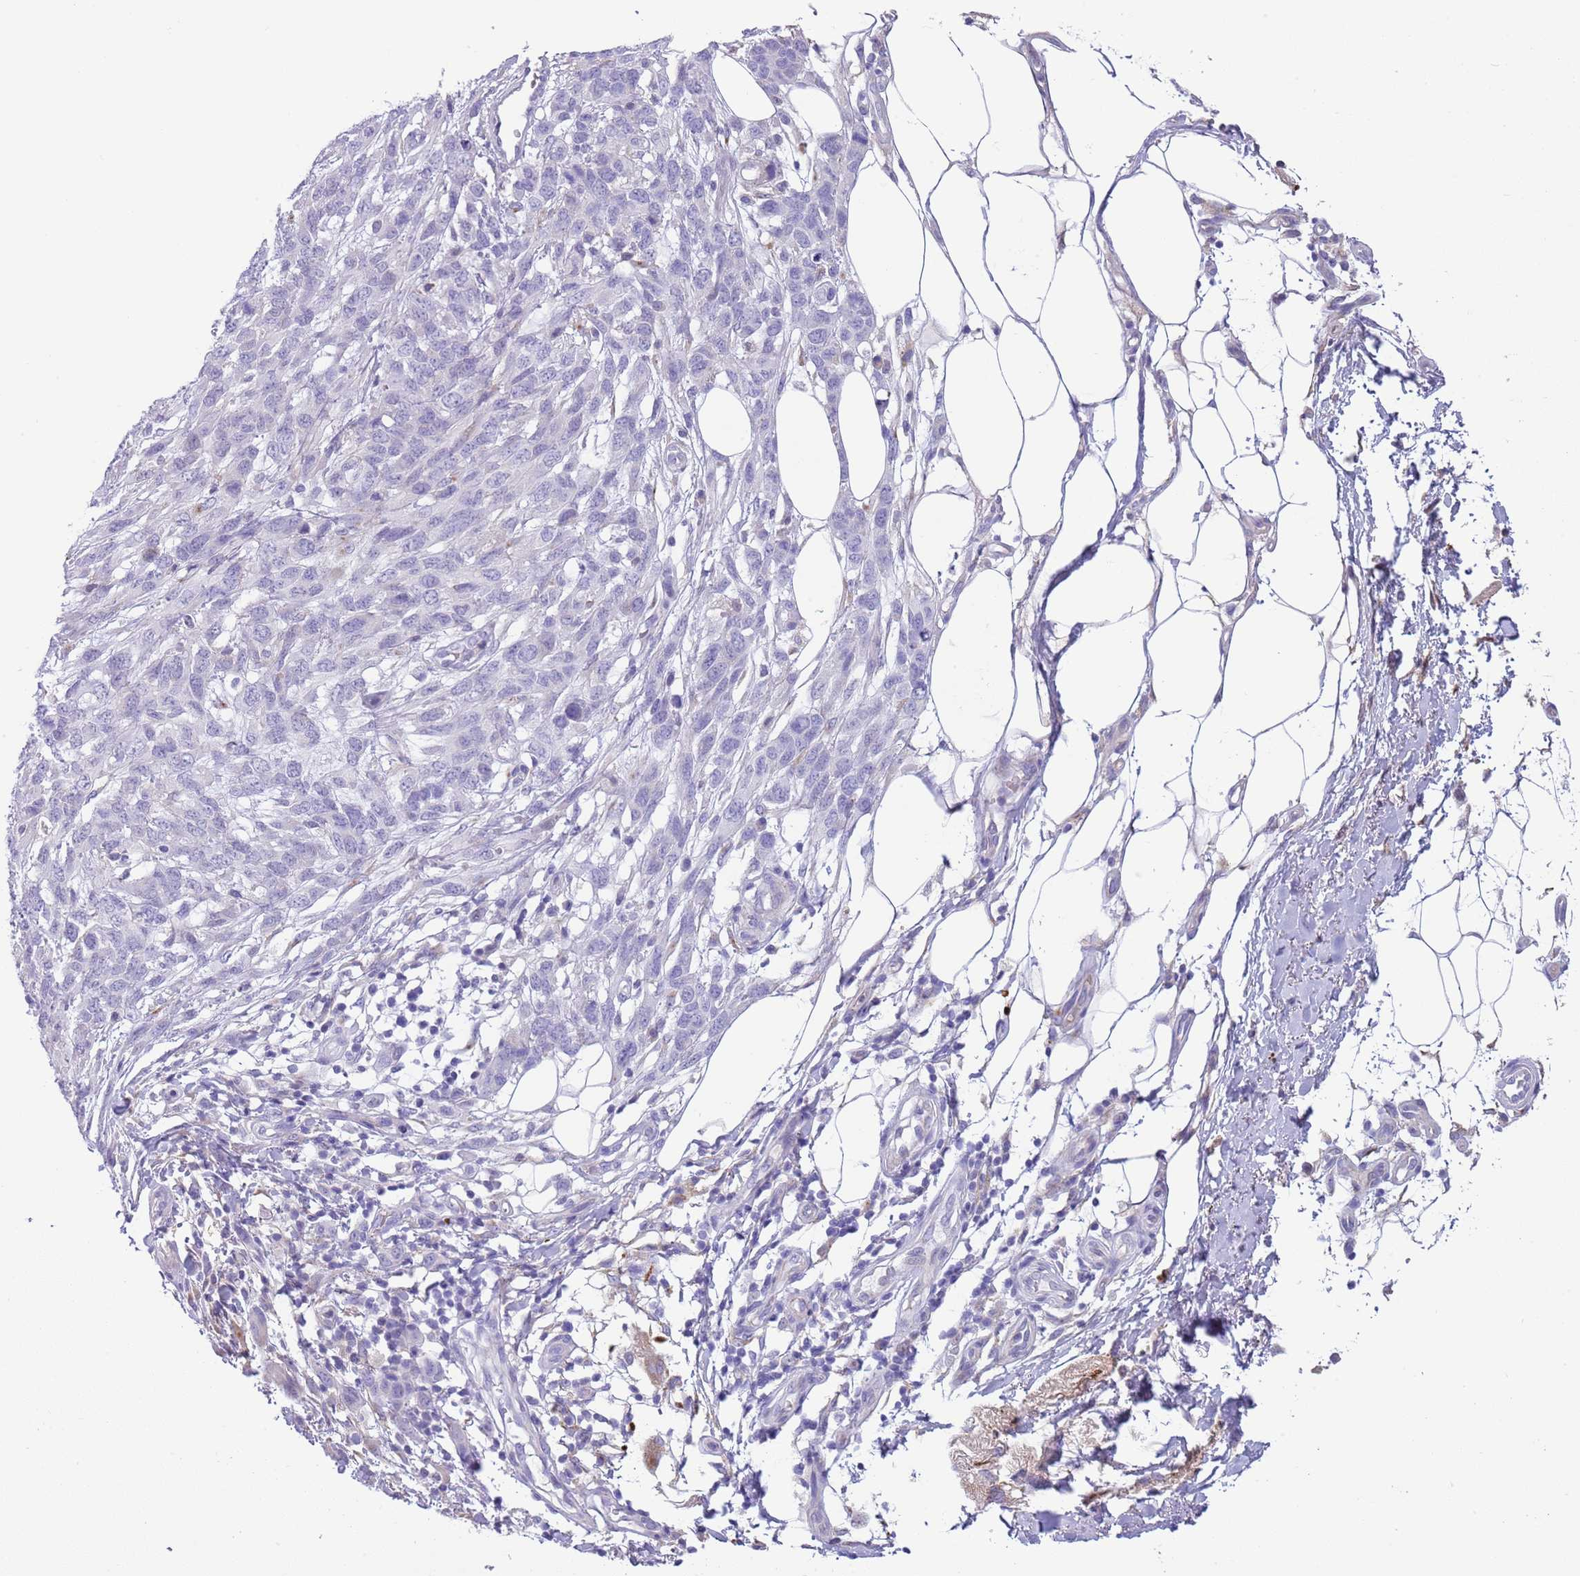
{"staining": {"intensity": "negative", "quantity": "none", "location": "none"}, "tissue": "melanoma", "cell_type": "Tumor cells", "image_type": "cancer", "snomed": [{"axis": "morphology", "description": "Normal morphology"}, {"axis": "morphology", "description": "Malignant melanoma, NOS"}, {"axis": "topography", "description": "Skin"}], "caption": "Immunohistochemistry micrograph of neoplastic tissue: human melanoma stained with DAB (3,3'-diaminobenzidine) demonstrates no significant protein staining in tumor cells.", "gene": "ABHD17C", "patient": {"sex": "female", "age": 72}}